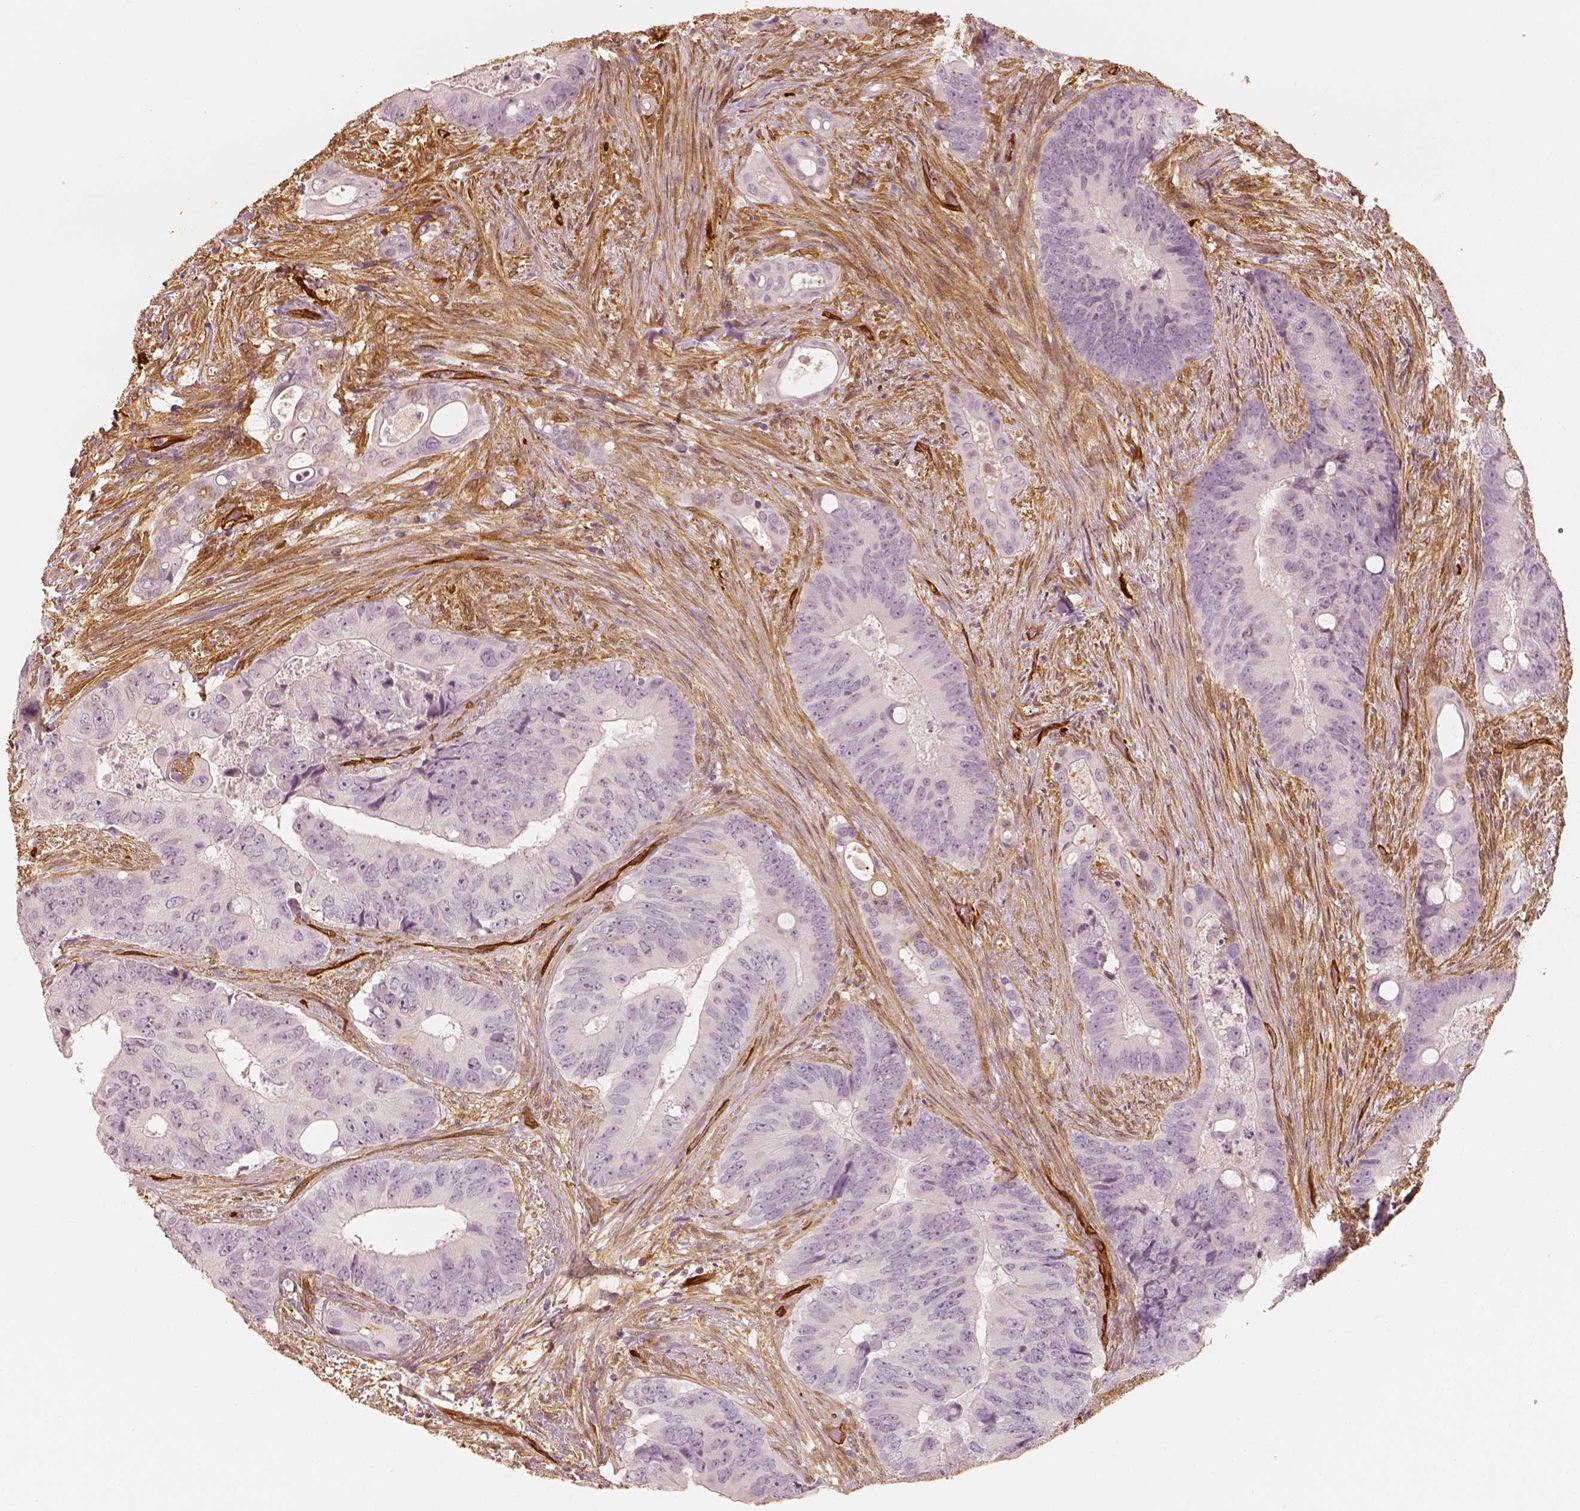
{"staining": {"intensity": "negative", "quantity": "none", "location": "none"}, "tissue": "colorectal cancer", "cell_type": "Tumor cells", "image_type": "cancer", "snomed": [{"axis": "morphology", "description": "Adenocarcinoma, NOS"}, {"axis": "topography", "description": "Rectum"}], "caption": "IHC histopathology image of colorectal adenocarcinoma stained for a protein (brown), which demonstrates no positivity in tumor cells.", "gene": "FSCN1", "patient": {"sex": "male", "age": 78}}